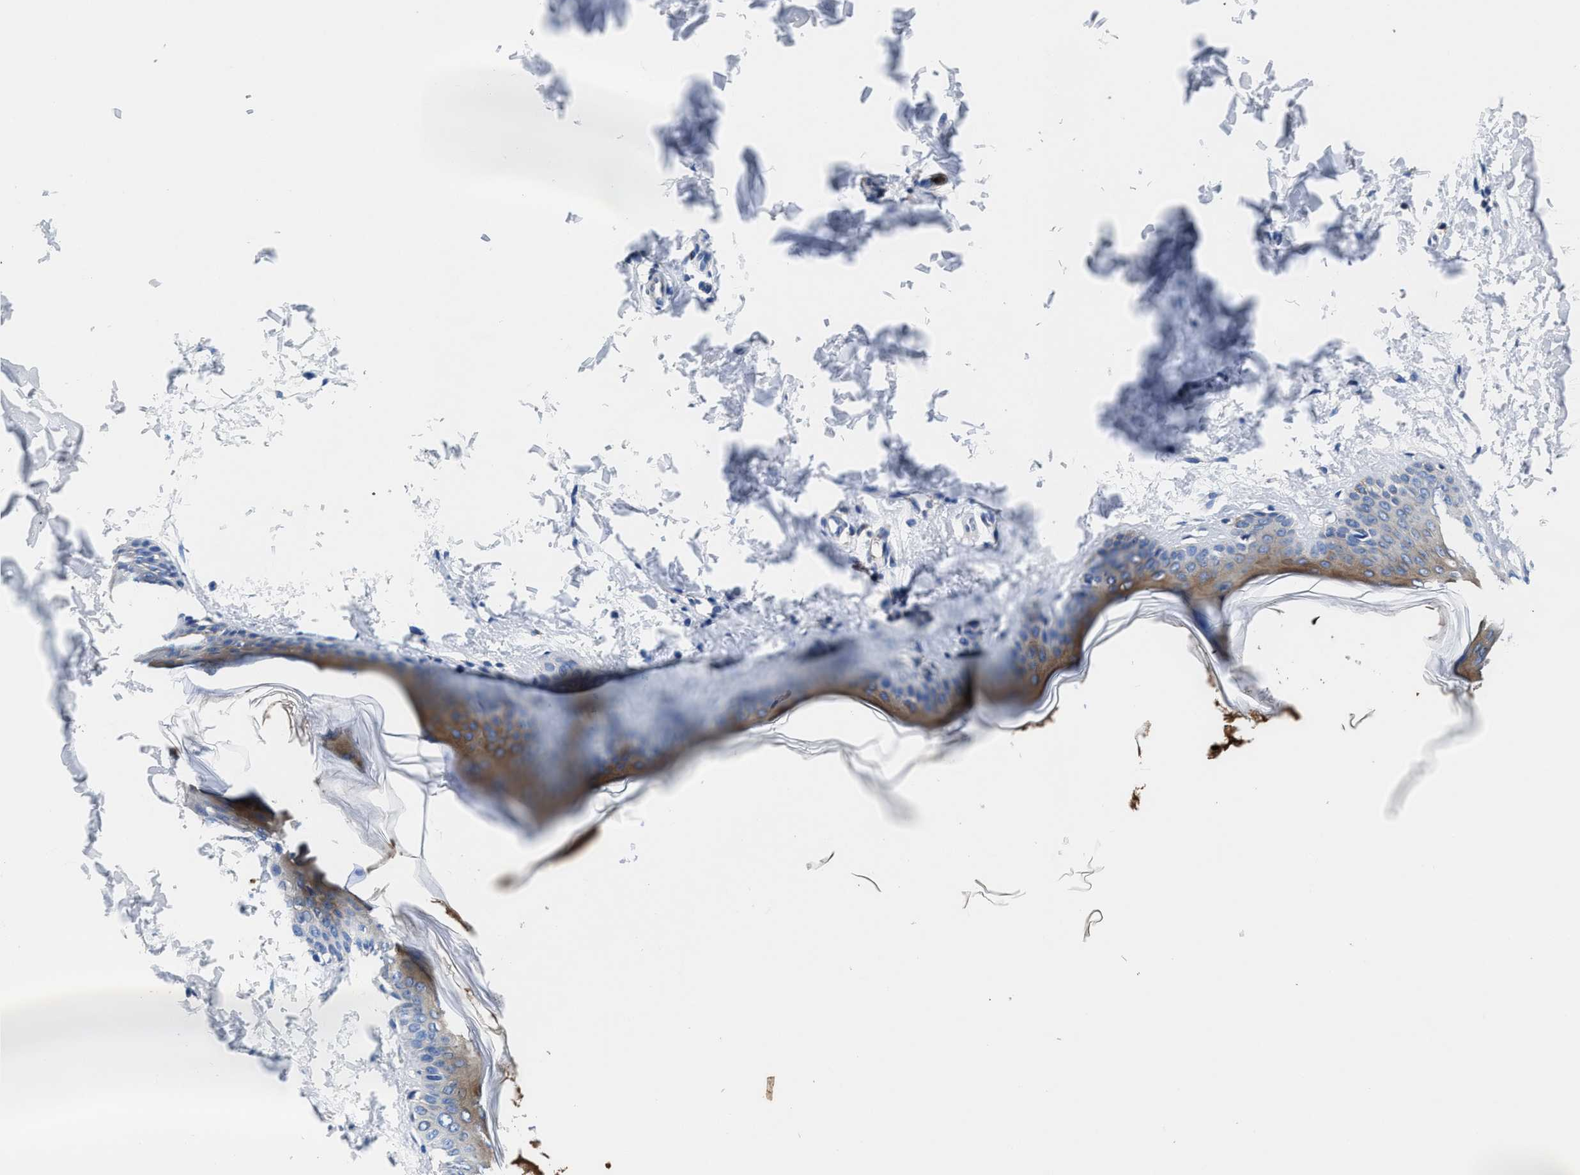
{"staining": {"intensity": "weak", "quantity": ">75%", "location": "cytoplasmic/membranous"}, "tissue": "skin", "cell_type": "Fibroblasts", "image_type": "normal", "snomed": [{"axis": "morphology", "description": "Normal tissue, NOS"}, {"axis": "topography", "description": "Skin"}], "caption": "Immunohistochemical staining of benign human skin reveals low levels of weak cytoplasmic/membranous positivity in approximately >75% of fibroblasts. The staining was performed using DAB (3,3'-diaminobenzidine) to visualize the protein expression in brown, while the nuclei were stained in blue with hematoxylin (Magnification: 20x).", "gene": "PHLPP1", "patient": {"sex": "female", "age": 17}}